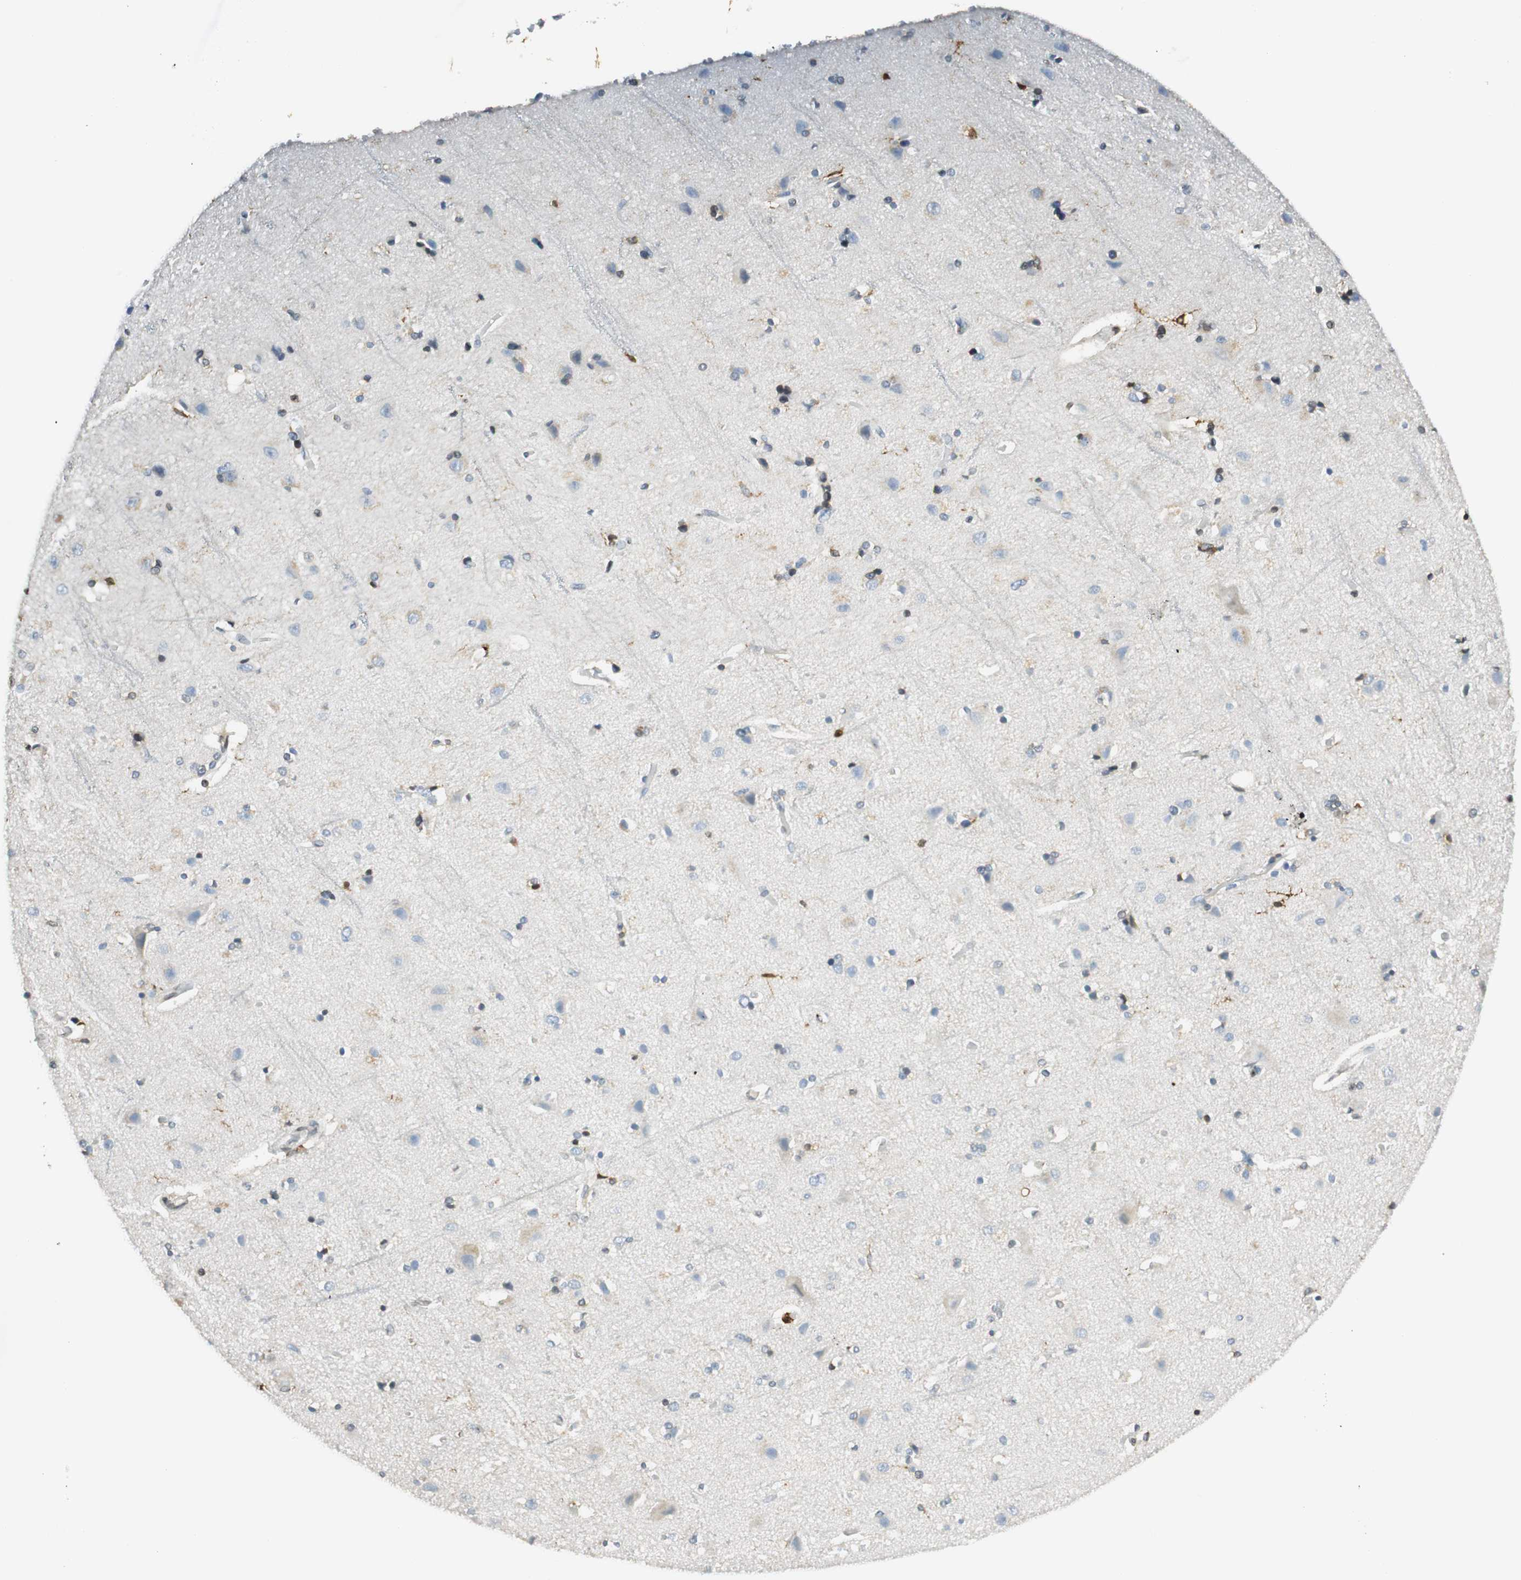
{"staining": {"intensity": "negative", "quantity": "none", "location": "none"}, "tissue": "cerebral cortex", "cell_type": "Endothelial cells", "image_type": "normal", "snomed": [{"axis": "morphology", "description": "Normal tissue, NOS"}, {"axis": "topography", "description": "Cerebral cortex"}], "caption": "High magnification brightfield microscopy of unremarkable cerebral cortex stained with DAB (3,3'-diaminobenzidine) (brown) and counterstained with hematoxylin (blue): endothelial cells show no significant expression.", "gene": "TMEM260", "patient": {"sex": "female", "age": 54}}